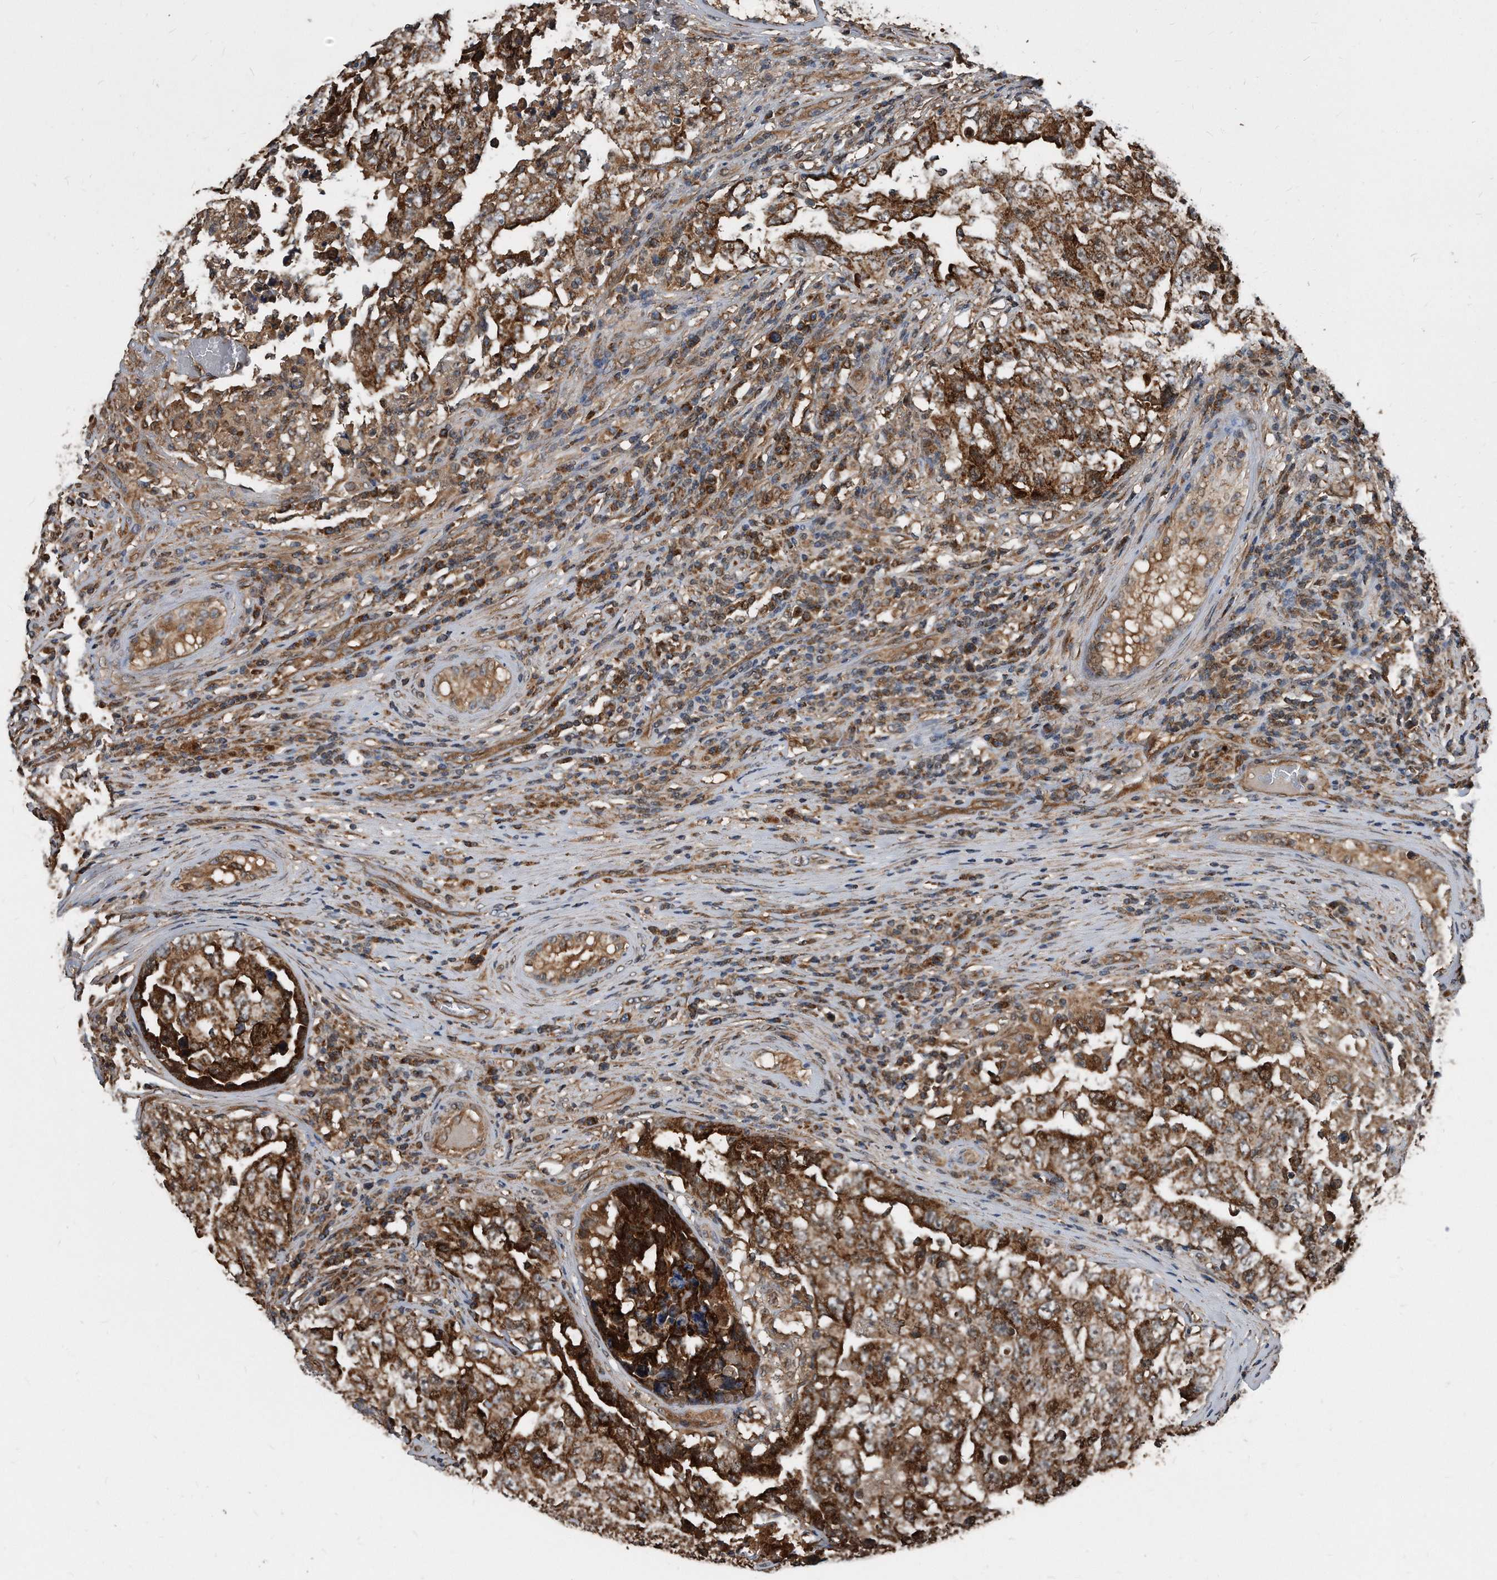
{"staining": {"intensity": "strong", "quantity": ">75%", "location": "cytoplasmic/membranous"}, "tissue": "testis cancer", "cell_type": "Tumor cells", "image_type": "cancer", "snomed": [{"axis": "morphology", "description": "Carcinoma, Embryonal, NOS"}, {"axis": "topography", "description": "Testis"}], "caption": "Strong cytoplasmic/membranous expression is seen in approximately >75% of tumor cells in embryonal carcinoma (testis).", "gene": "FAM136A", "patient": {"sex": "male", "age": 26}}